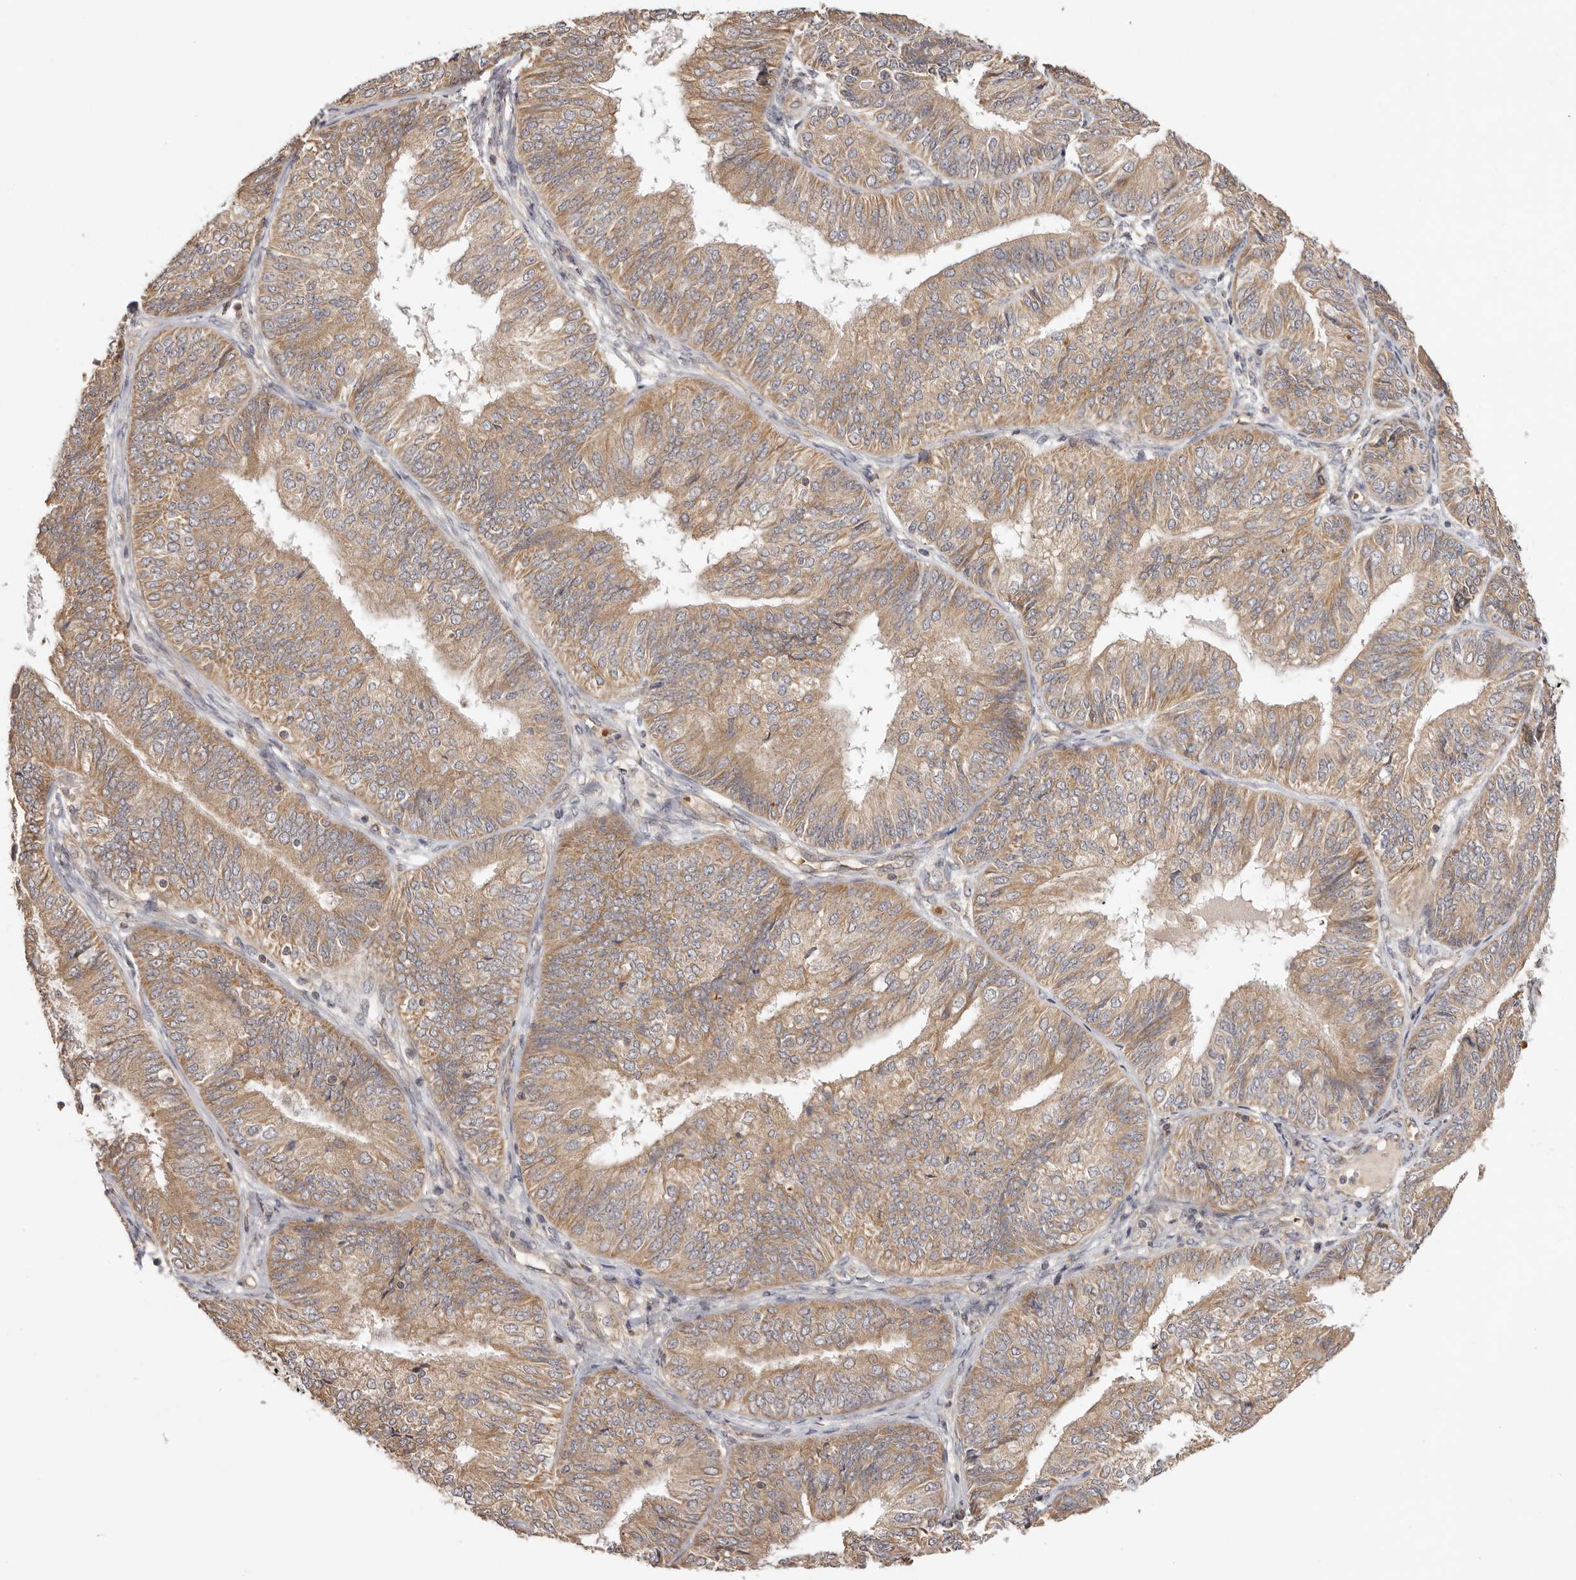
{"staining": {"intensity": "moderate", "quantity": ">75%", "location": "cytoplasmic/membranous"}, "tissue": "endometrial cancer", "cell_type": "Tumor cells", "image_type": "cancer", "snomed": [{"axis": "morphology", "description": "Adenocarcinoma, NOS"}, {"axis": "topography", "description": "Endometrium"}], "caption": "High-magnification brightfield microscopy of endometrial cancer (adenocarcinoma) stained with DAB (brown) and counterstained with hematoxylin (blue). tumor cells exhibit moderate cytoplasmic/membranous expression is appreciated in approximately>75% of cells.", "gene": "UBR2", "patient": {"sex": "female", "age": 58}}